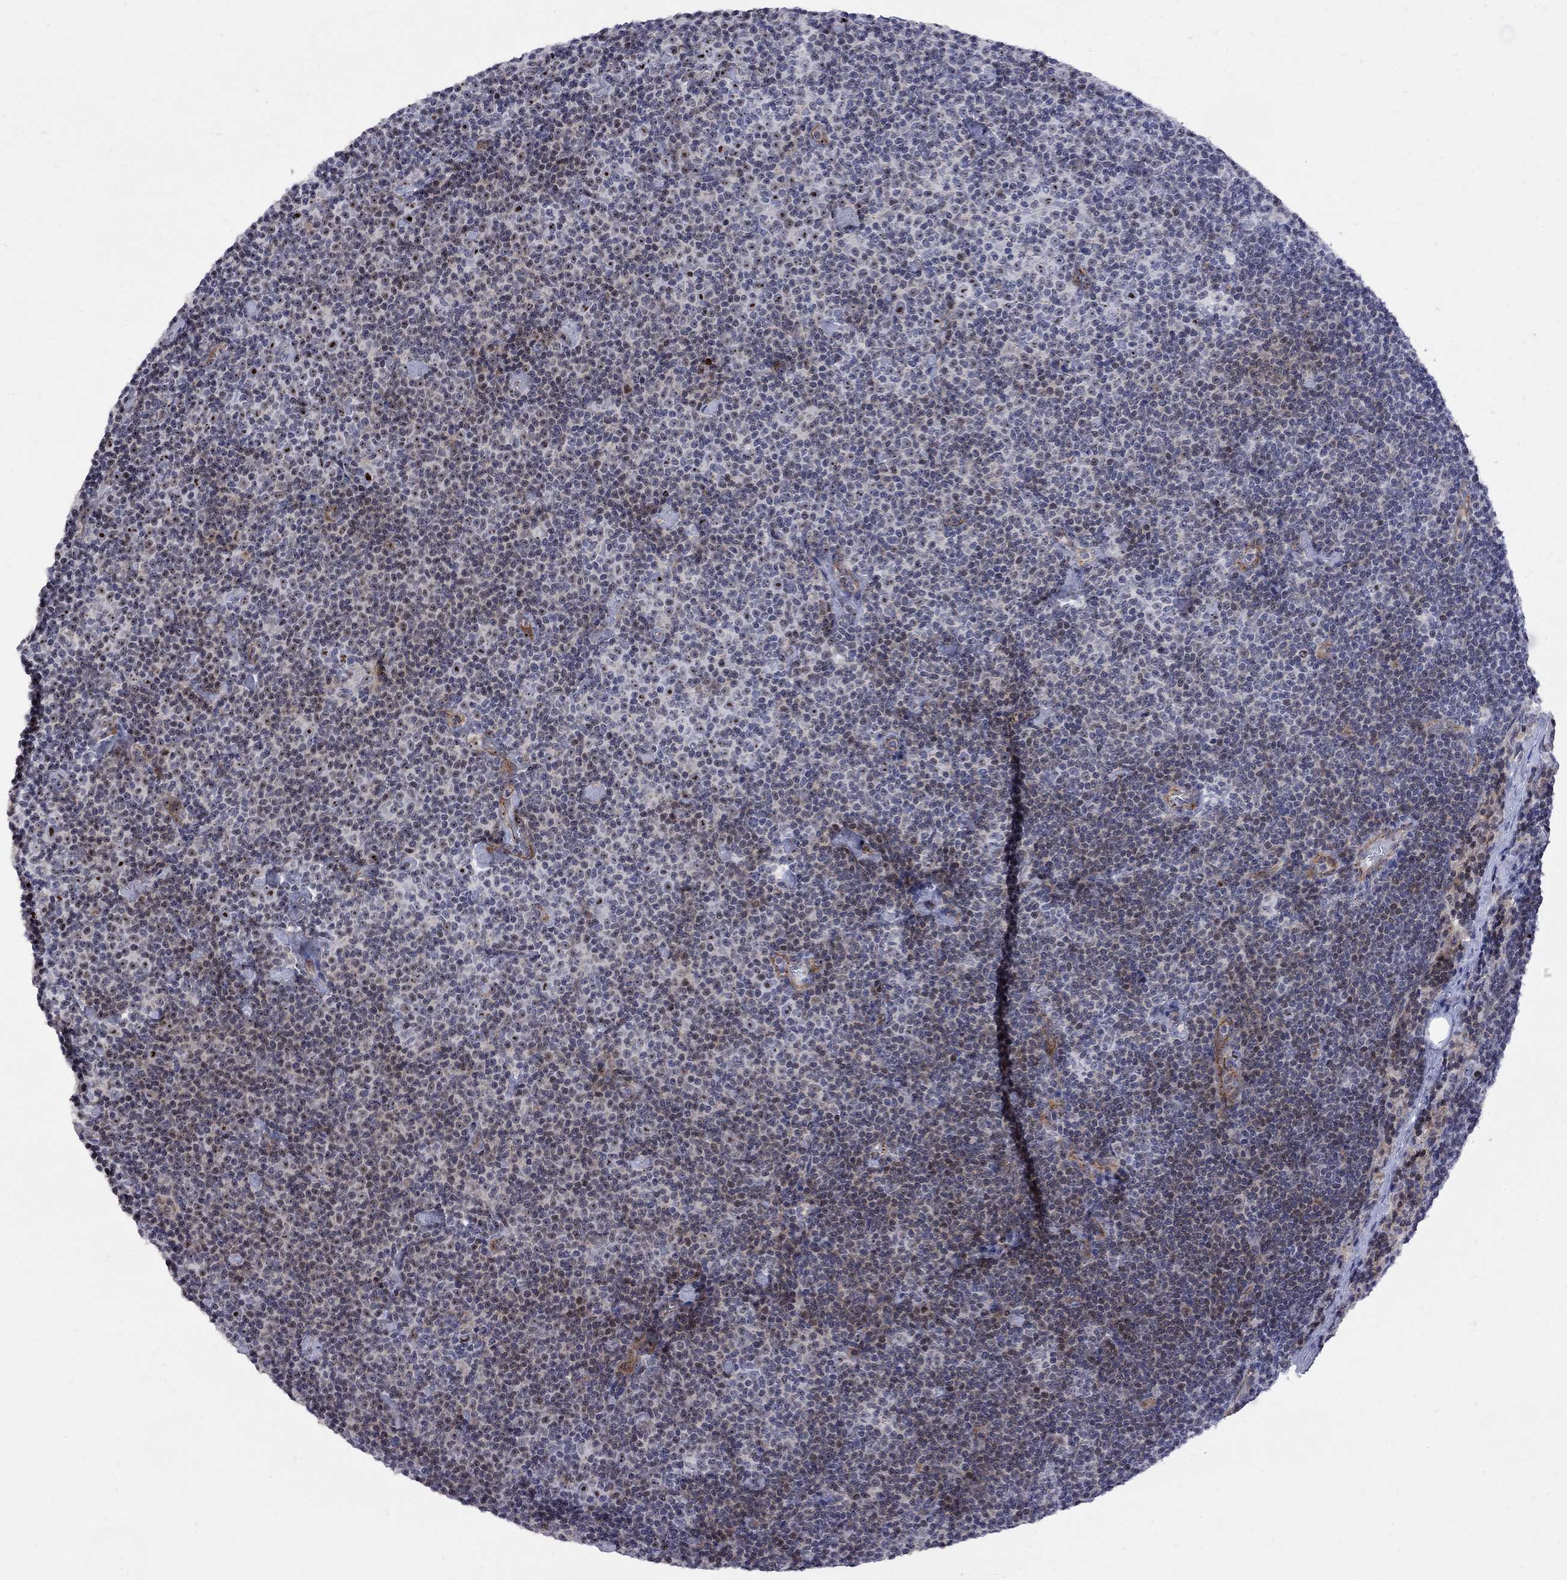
{"staining": {"intensity": "moderate", "quantity": "<25%", "location": "nuclear"}, "tissue": "lymphoma", "cell_type": "Tumor cells", "image_type": "cancer", "snomed": [{"axis": "morphology", "description": "Malignant lymphoma, non-Hodgkin's type, Low grade"}, {"axis": "topography", "description": "Lymph node"}], "caption": "Immunohistochemical staining of human malignant lymphoma, non-Hodgkin's type (low-grade) demonstrates moderate nuclear protein expression in about <25% of tumor cells.", "gene": "DHX33", "patient": {"sex": "male", "age": 81}}